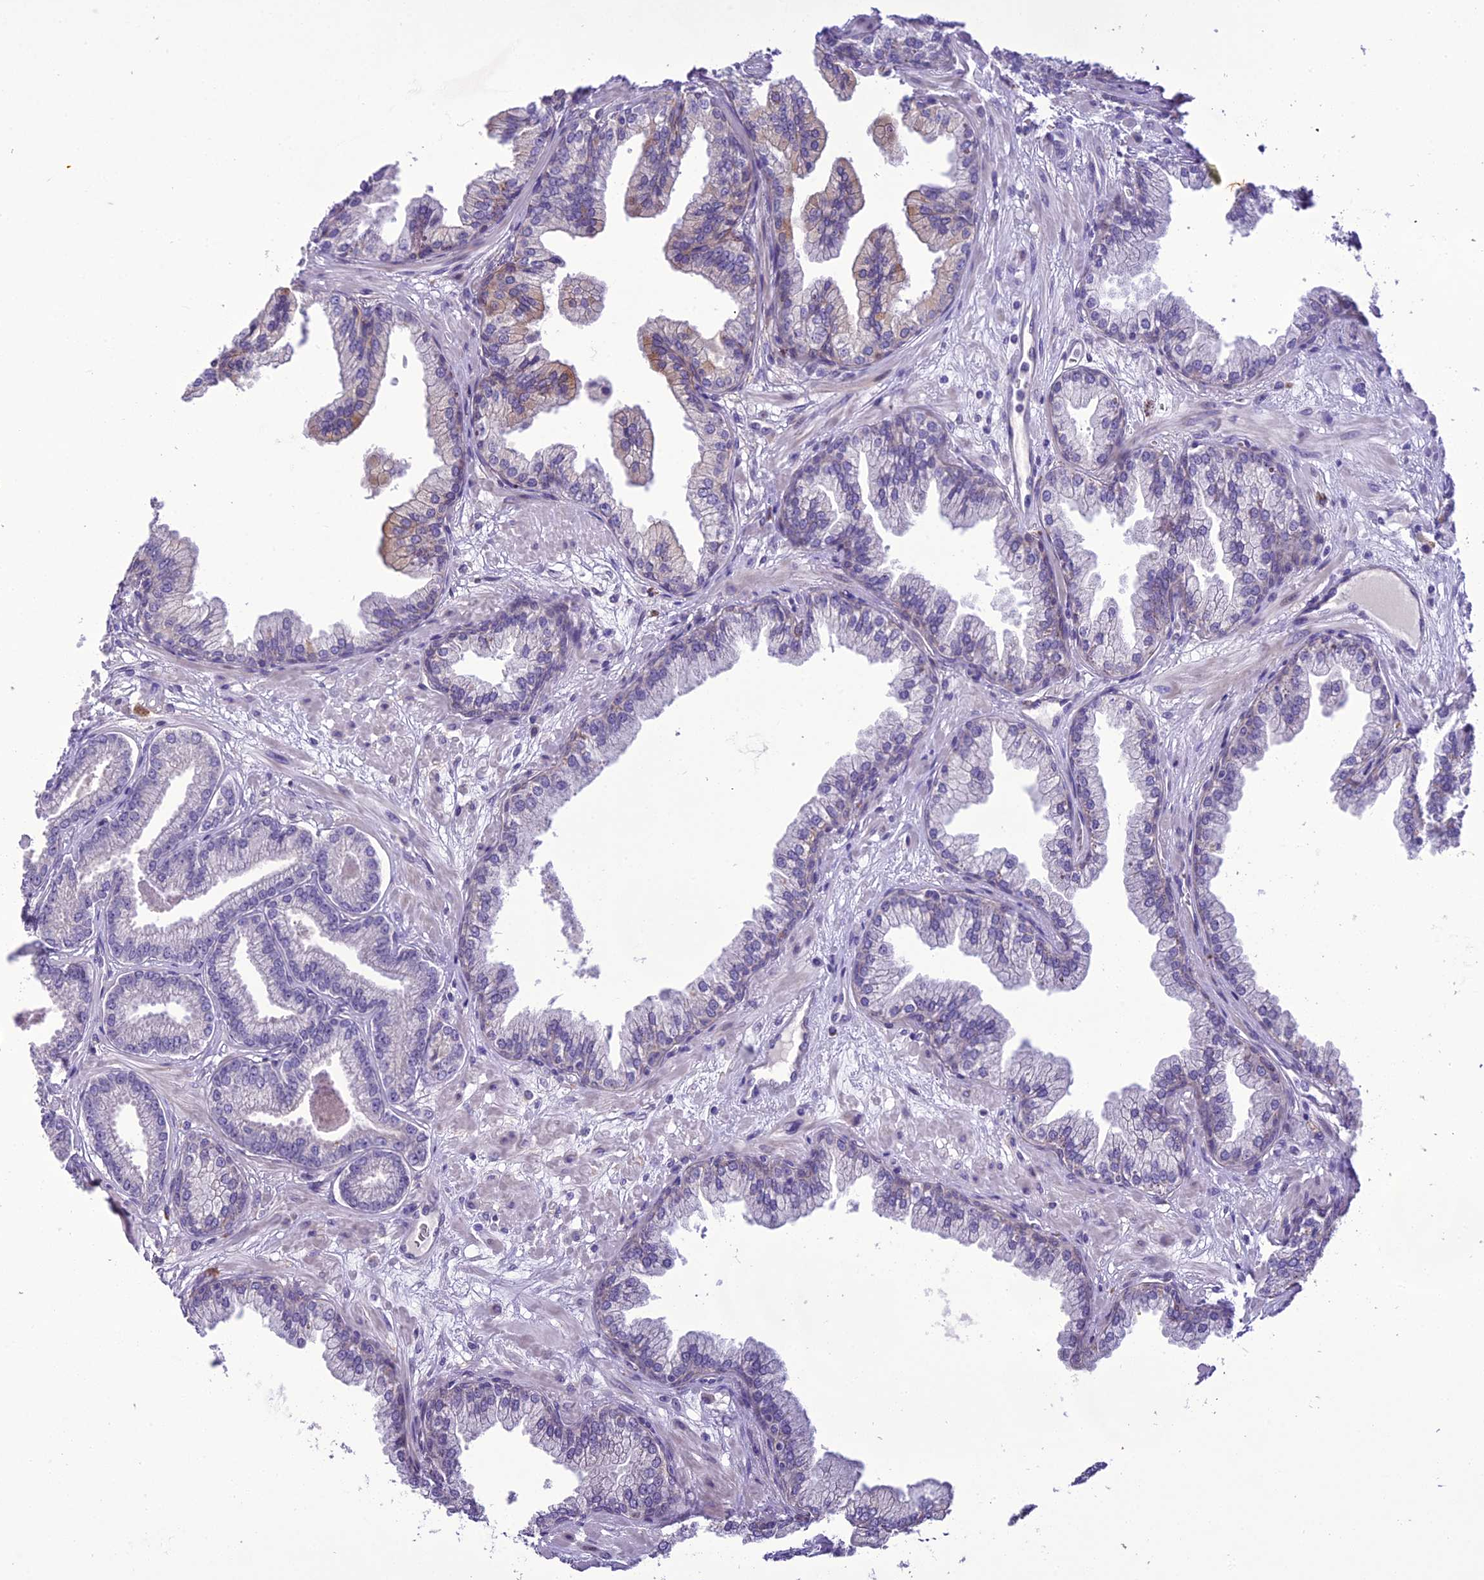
{"staining": {"intensity": "negative", "quantity": "none", "location": "none"}, "tissue": "prostate cancer", "cell_type": "Tumor cells", "image_type": "cancer", "snomed": [{"axis": "morphology", "description": "Adenocarcinoma, Low grade"}, {"axis": "topography", "description": "Prostate"}], "caption": "Immunohistochemical staining of prostate cancer (low-grade adenocarcinoma) shows no significant expression in tumor cells.", "gene": "SCRT1", "patient": {"sex": "male", "age": 64}}